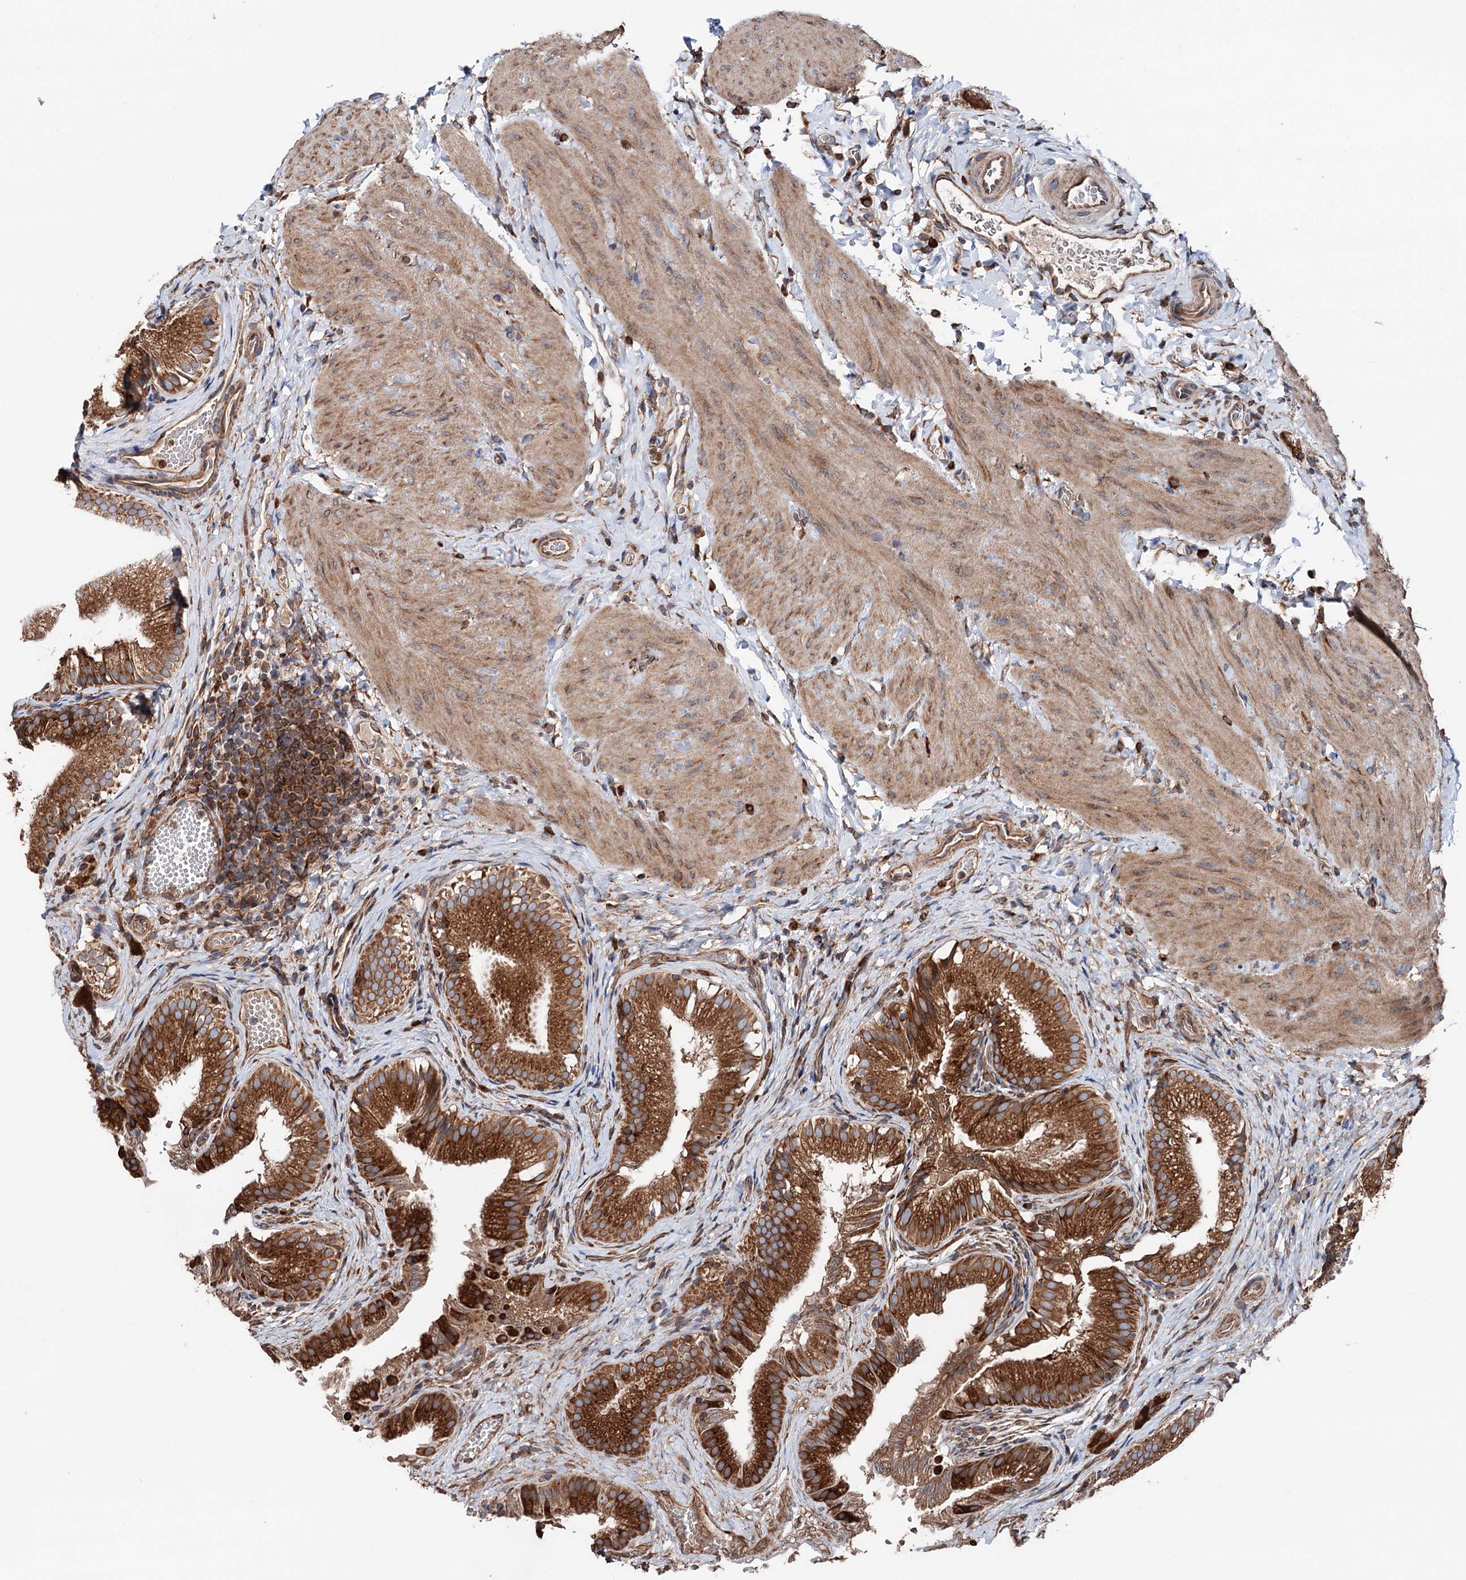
{"staining": {"intensity": "strong", "quantity": ">75%", "location": "cytoplasmic/membranous"}, "tissue": "gallbladder", "cell_type": "Glandular cells", "image_type": "normal", "snomed": [{"axis": "morphology", "description": "Normal tissue, NOS"}, {"axis": "topography", "description": "Gallbladder"}], "caption": "Immunohistochemistry (IHC) staining of benign gallbladder, which exhibits high levels of strong cytoplasmic/membranous positivity in about >75% of glandular cells indicating strong cytoplasmic/membranous protein positivity. The staining was performed using DAB (3,3'-diaminobenzidine) (brown) for protein detection and nuclei were counterstained in hematoxylin (blue).", "gene": "ERP29", "patient": {"sex": "female", "age": 30}}